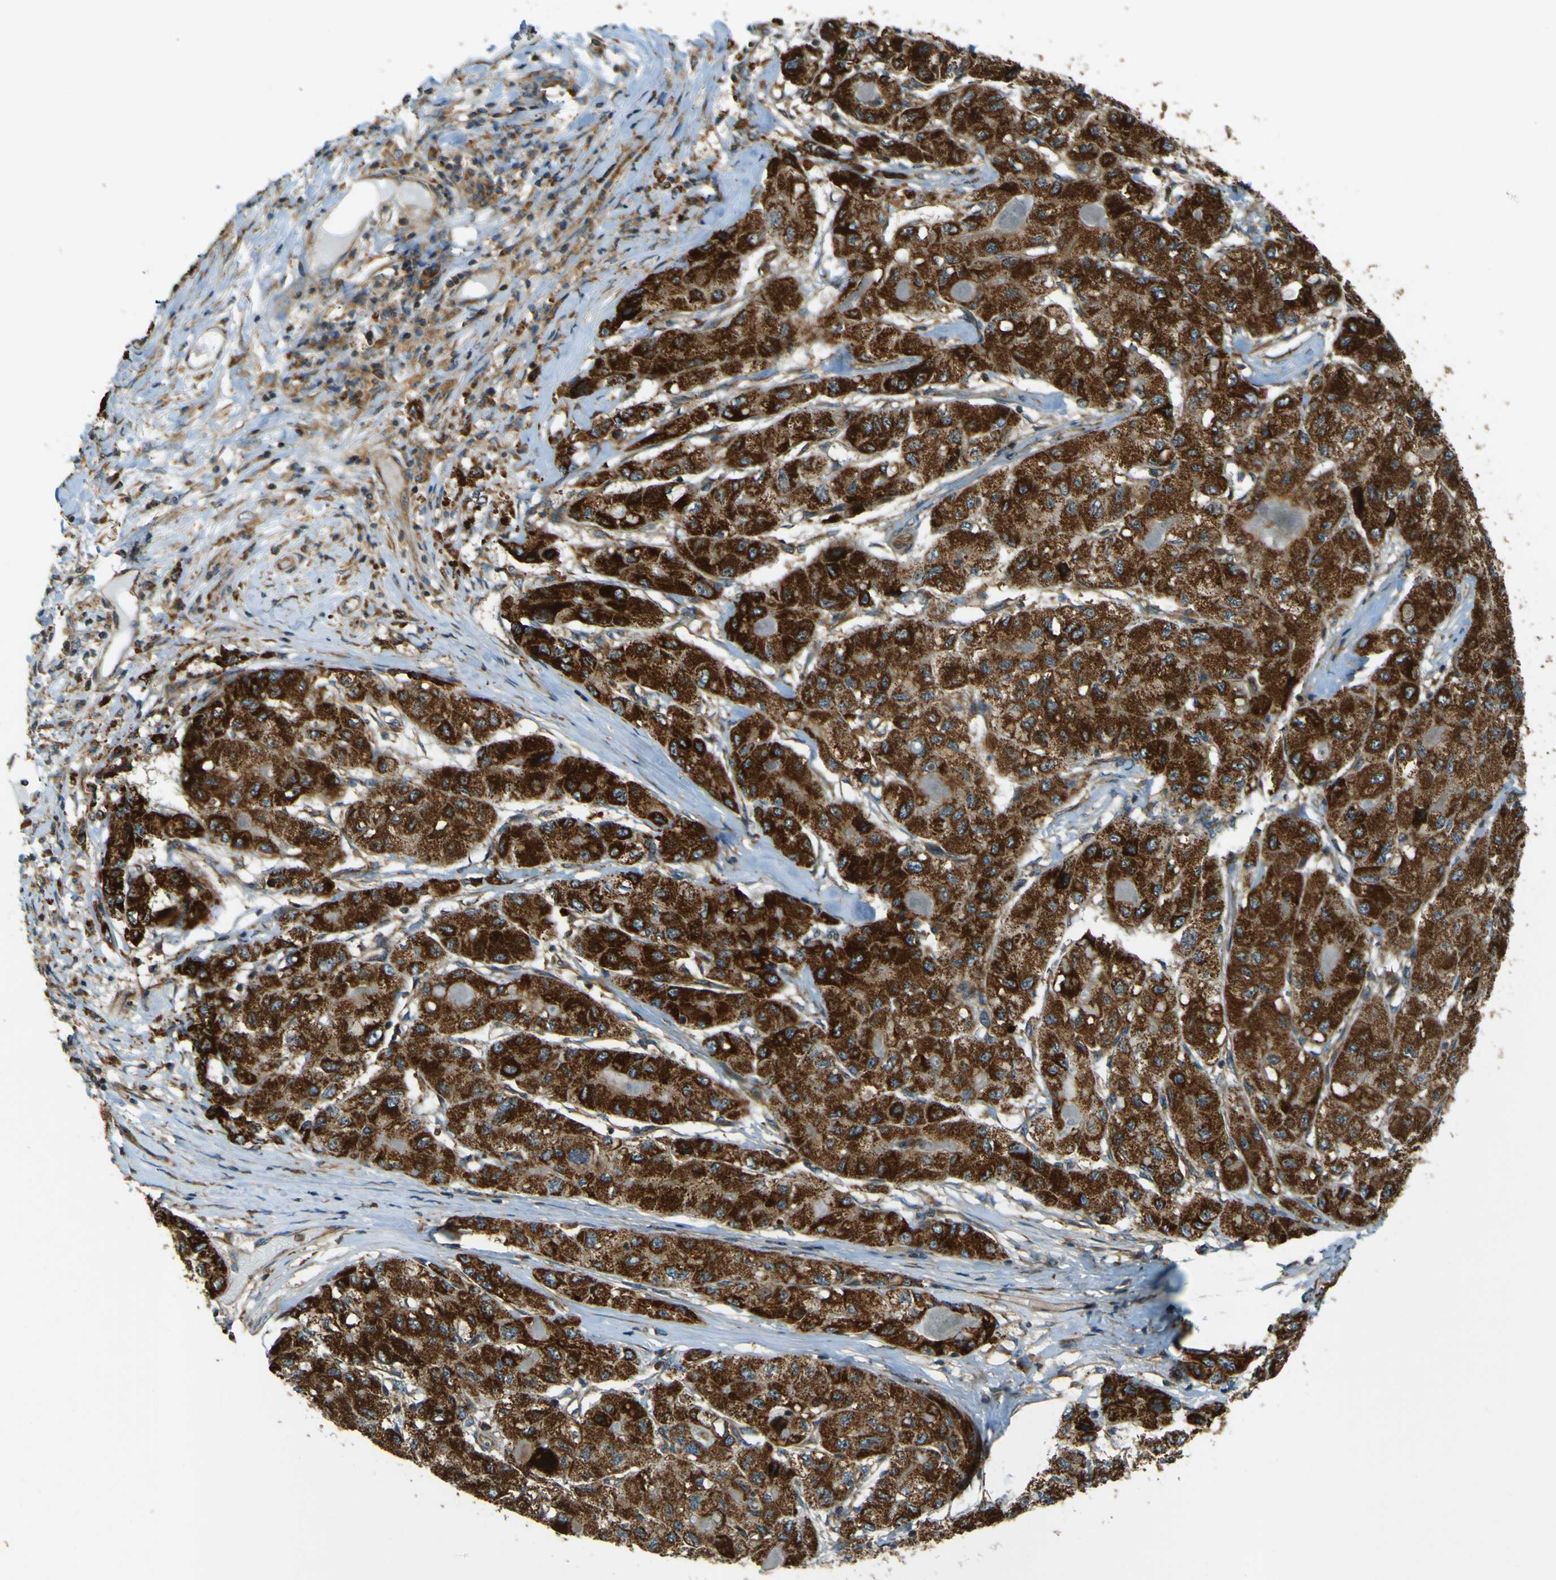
{"staining": {"intensity": "strong", "quantity": ">75%", "location": "cytoplasmic/membranous"}, "tissue": "liver cancer", "cell_type": "Tumor cells", "image_type": "cancer", "snomed": [{"axis": "morphology", "description": "Carcinoma, Hepatocellular, NOS"}, {"axis": "topography", "description": "Liver"}], "caption": "This image exhibits immunohistochemistry (IHC) staining of hepatocellular carcinoma (liver), with high strong cytoplasmic/membranous expression in approximately >75% of tumor cells.", "gene": "DNAJC5", "patient": {"sex": "male", "age": 80}}